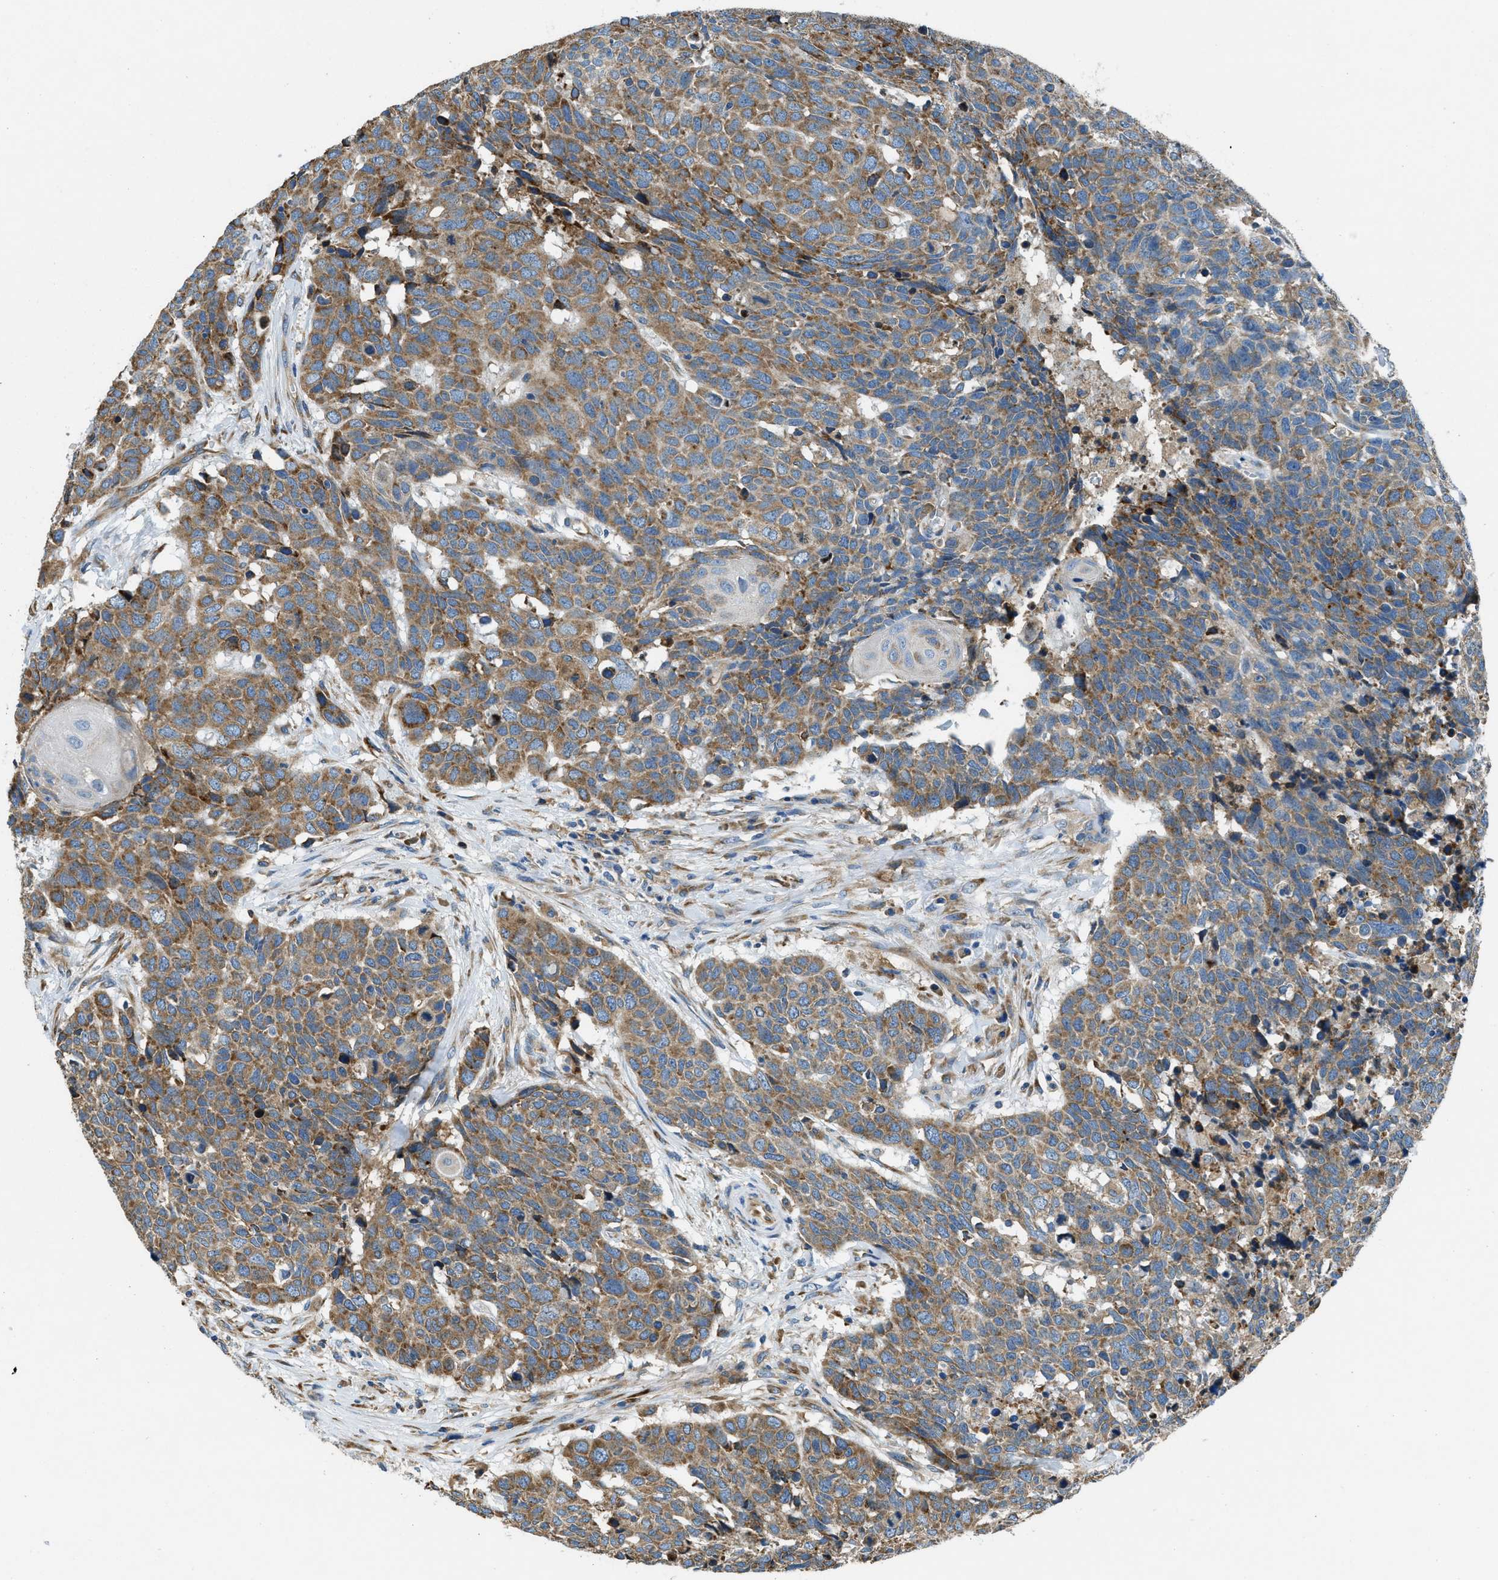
{"staining": {"intensity": "moderate", "quantity": ">75%", "location": "cytoplasmic/membranous"}, "tissue": "head and neck cancer", "cell_type": "Tumor cells", "image_type": "cancer", "snomed": [{"axis": "morphology", "description": "Squamous cell carcinoma, NOS"}, {"axis": "topography", "description": "Head-Neck"}], "caption": "Protein staining displays moderate cytoplasmic/membranous positivity in approximately >75% of tumor cells in head and neck cancer (squamous cell carcinoma). (brown staining indicates protein expression, while blue staining denotes nuclei).", "gene": "GIMAP8", "patient": {"sex": "male", "age": 66}}